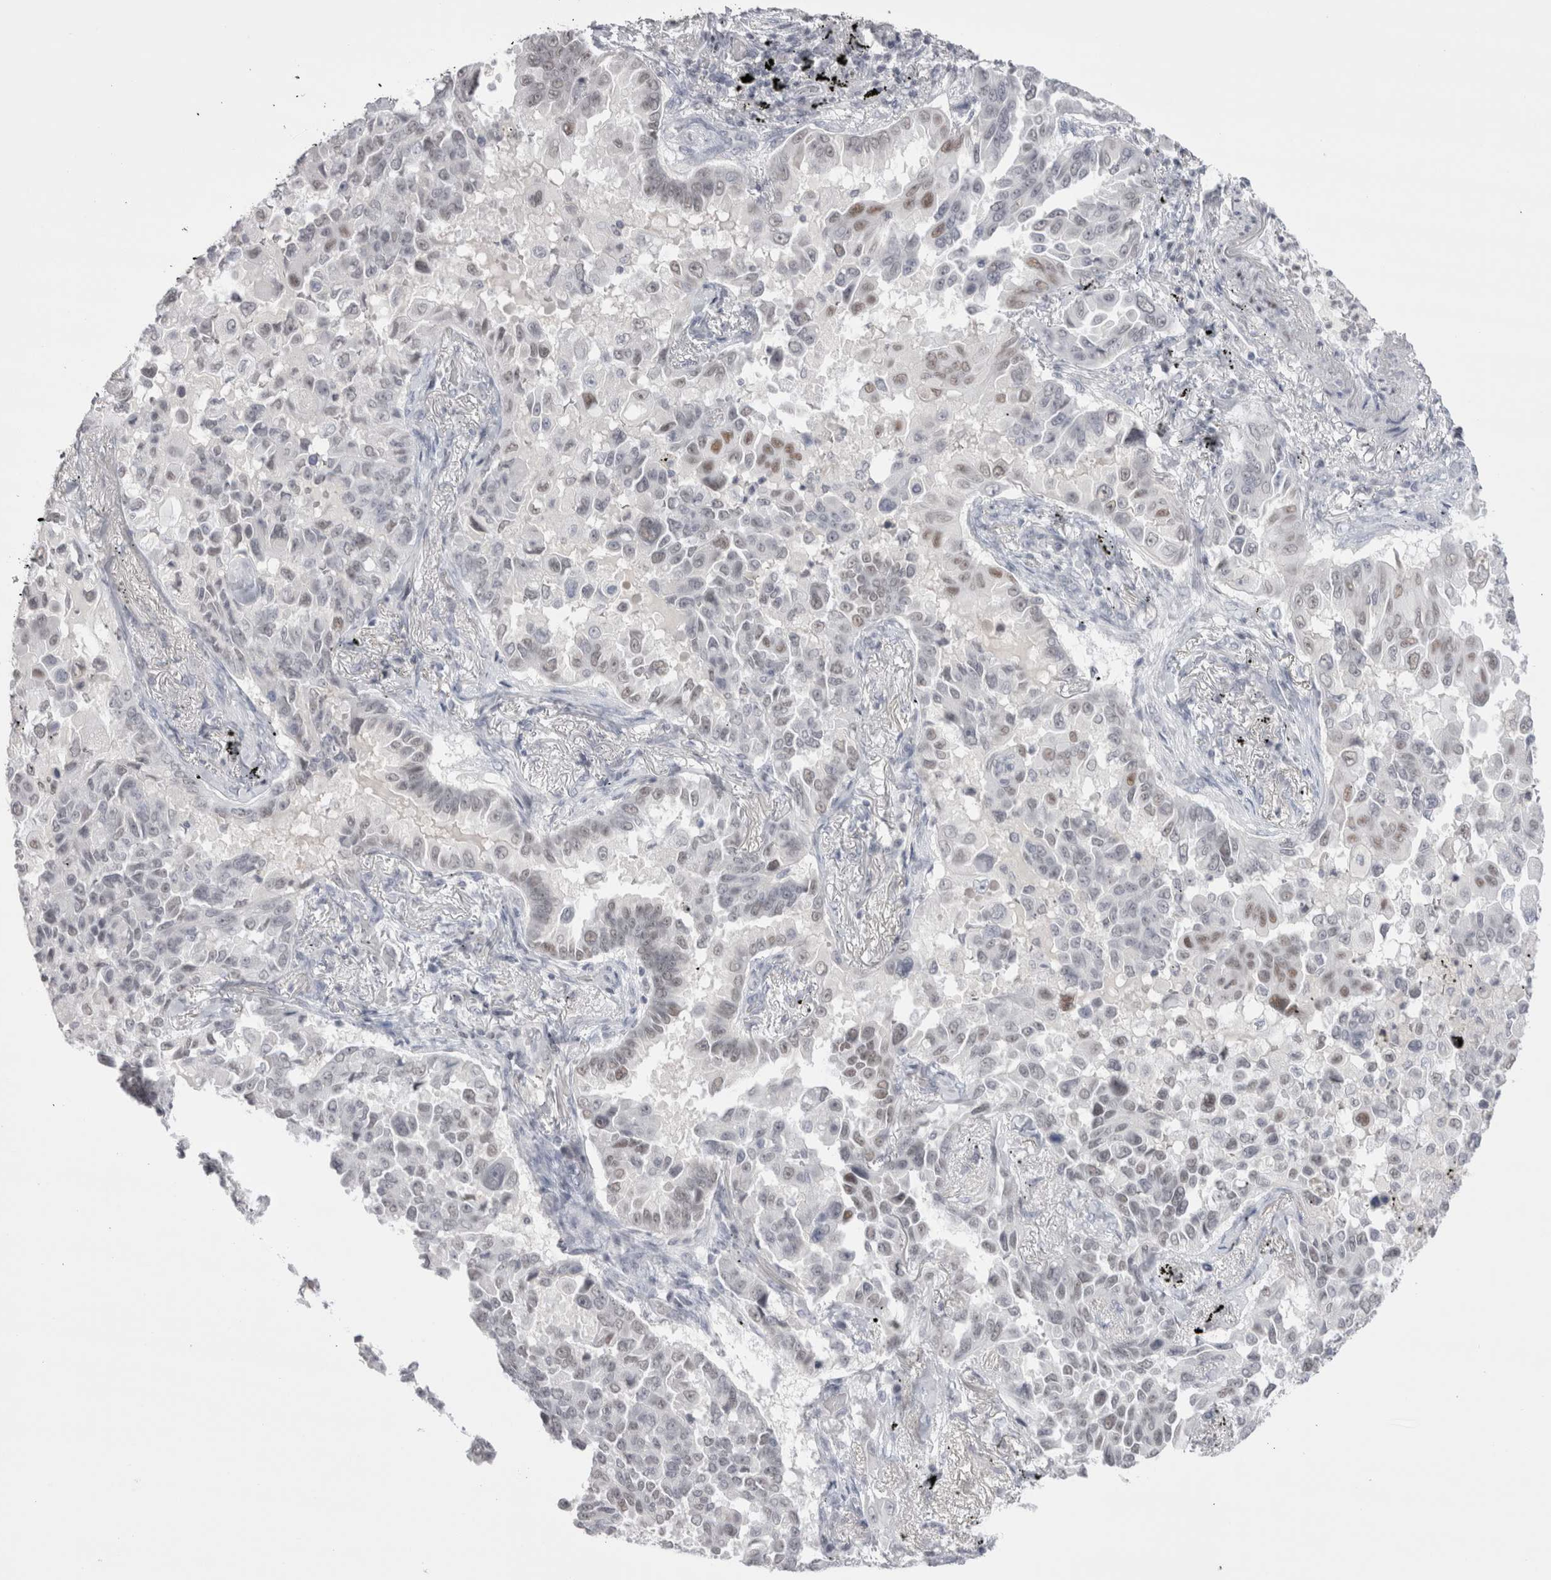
{"staining": {"intensity": "weak", "quantity": "<25%", "location": "nuclear"}, "tissue": "lung cancer", "cell_type": "Tumor cells", "image_type": "cancer", "snomed": [{"axis": "morphology", "description": "Adenocarcinoma, NOS"}, {"axis": "topography", "description": "Lung"}], "caption": "Tumor cells show no significant staining in lung cancer (adenocarcinoma).", "gene": "FNDC8", "patient": {"sex": "female", "age": 67}}